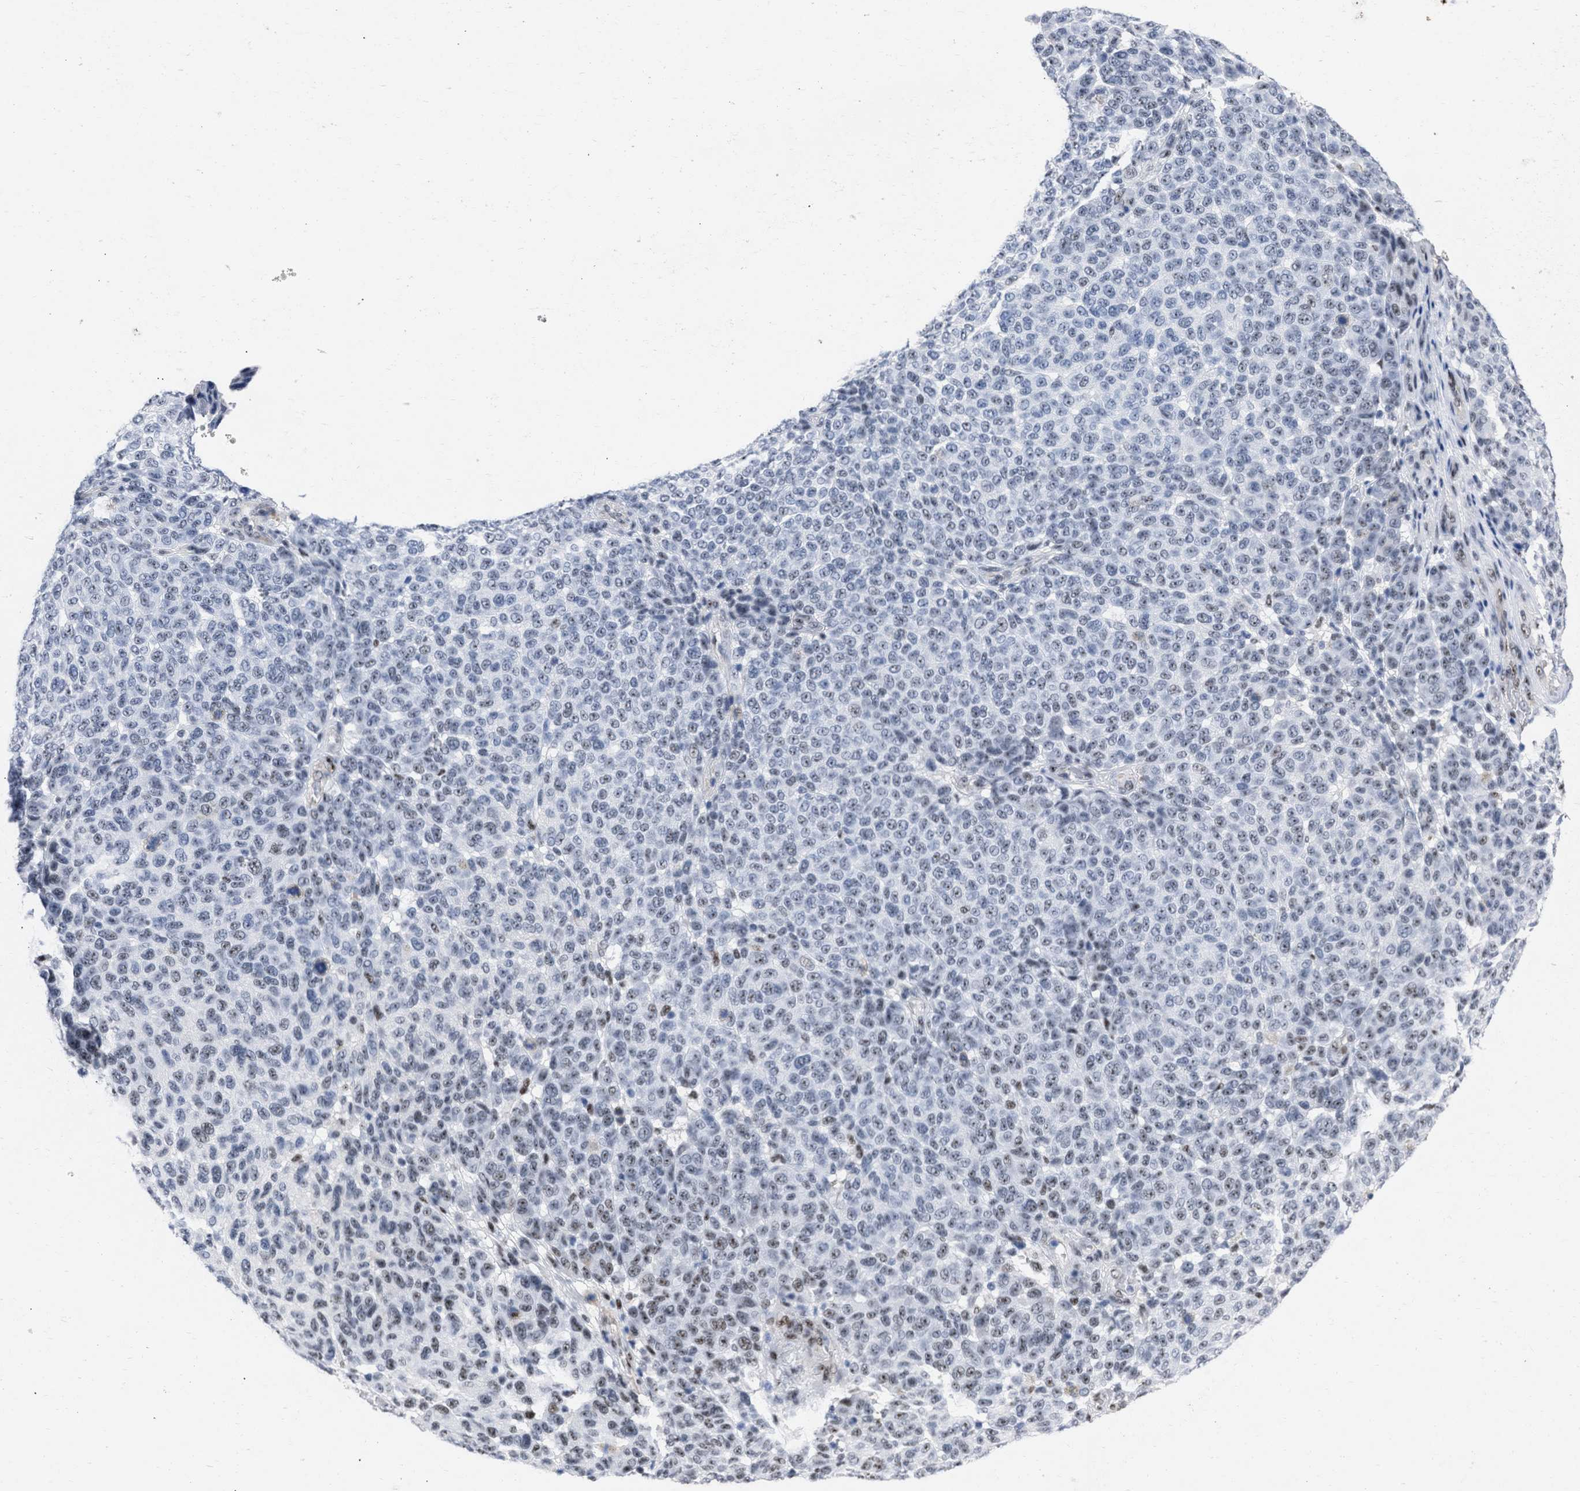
{"staining": {"intensity": "weak", "quantity": ">75%", "location": "nuclear"}, "tissue": "melanoma", "cell_type": "Tumor cells", "image_type": "cancer", "snomed": [{"axis": "morphology", "description": "Malignant melanoma, NOS"}, {"axis": "topography", "description": "Skin"}], "caption": "Immunohistochemical staining of human malignant melanoma exhibits weak nuclear protein staining in approximately >75% of tumor cells. (Brightfield microscopy of DAB IHC at high magnification).", "gene": "DDX41", "patient": {"sex": "male", "age": 59}}